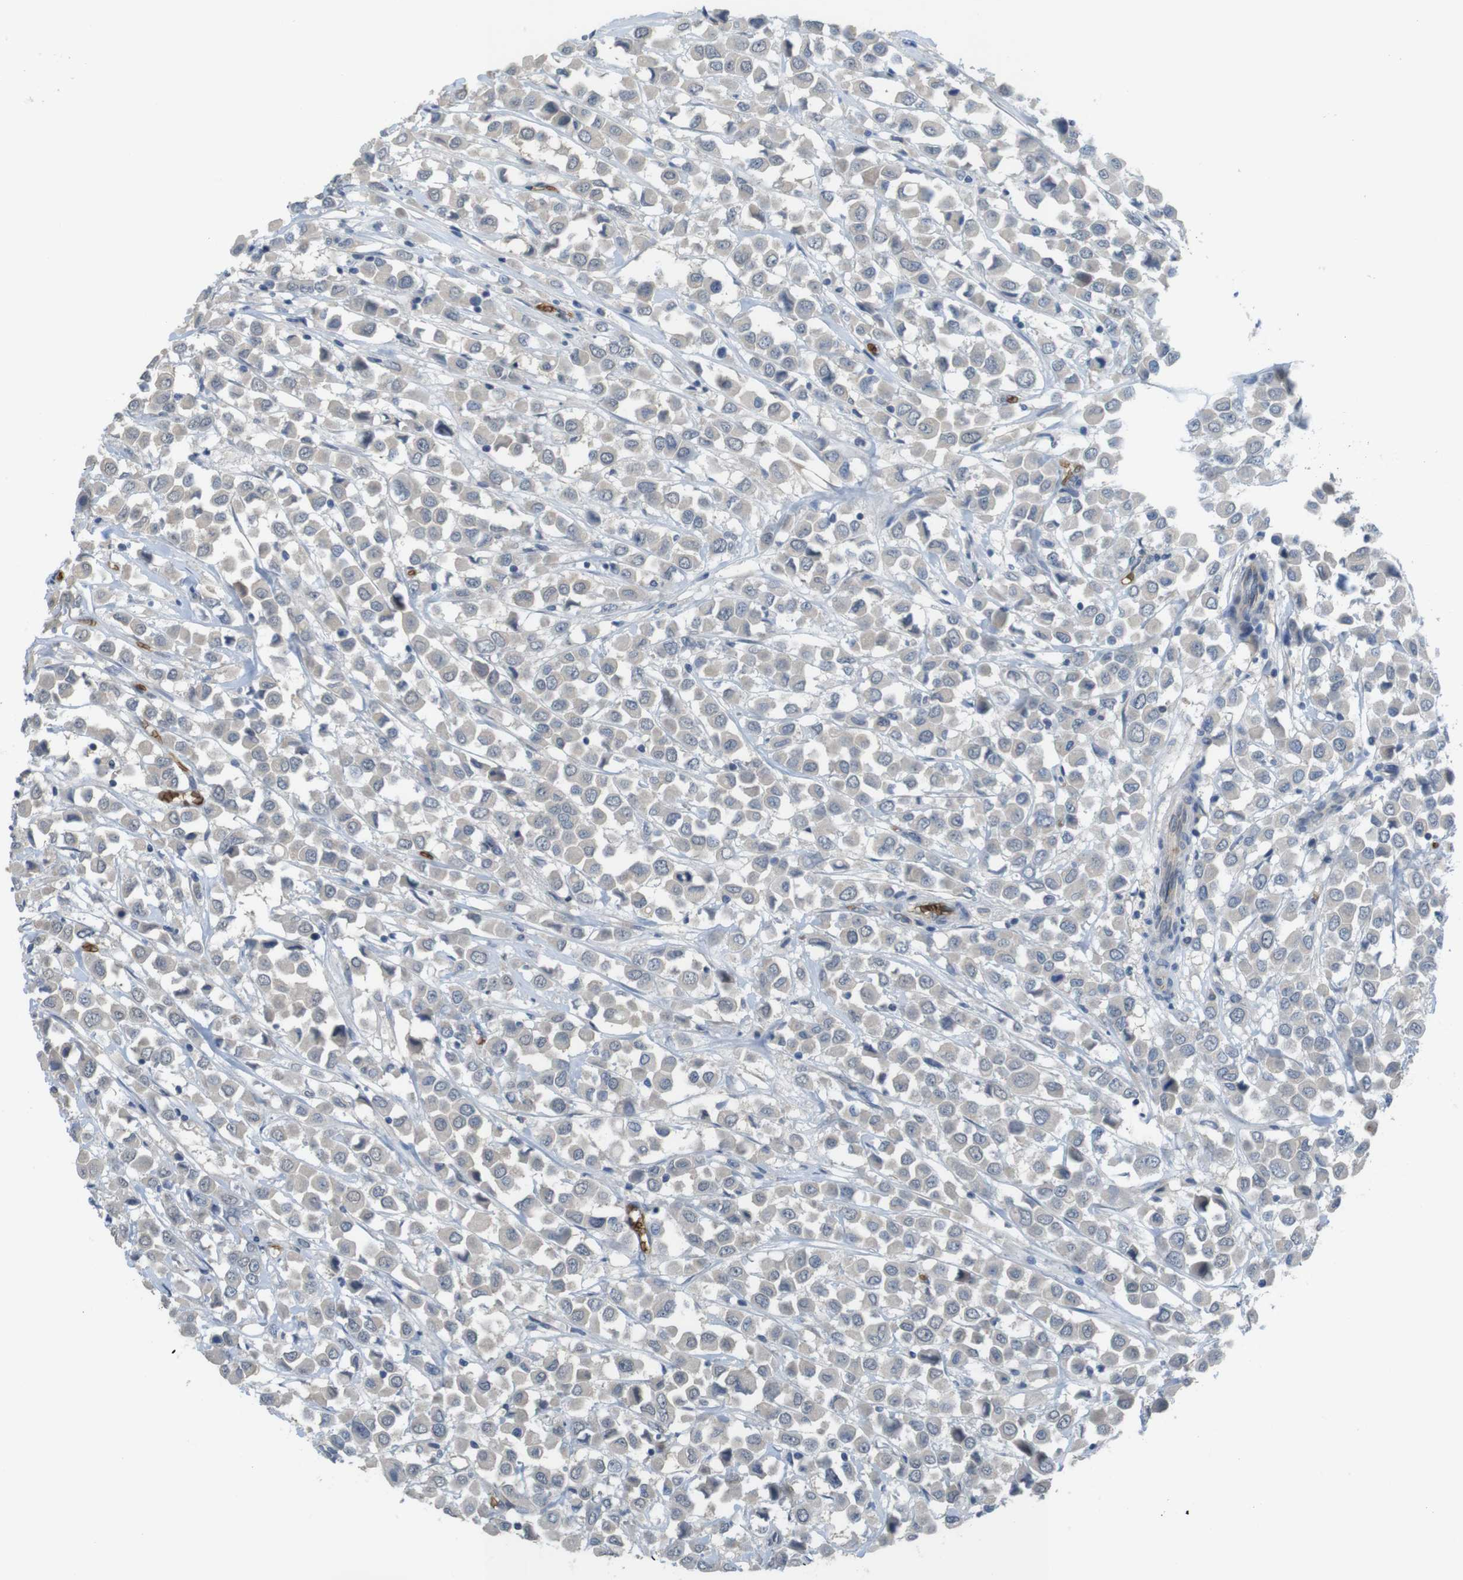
{"staining": {"intensity": "negative", "quantity": "none", "location": "none"}, "tissue": "breast cancer", "cell_type": "Tumor cells", "image_type": "cancer", "snomed": [{"axis": "morphology", "description": "Duct carcinoma"}, {"axis": "topography", "description": "Breast"}], "caption": "IHC histopathology image of neoplastic tissue: human breast intraductal carcinoma stained with DAB shows no significant protein expression in tumor cells.", "gene": "GYPA", "patient": {"sex": "female", "age": 61}}